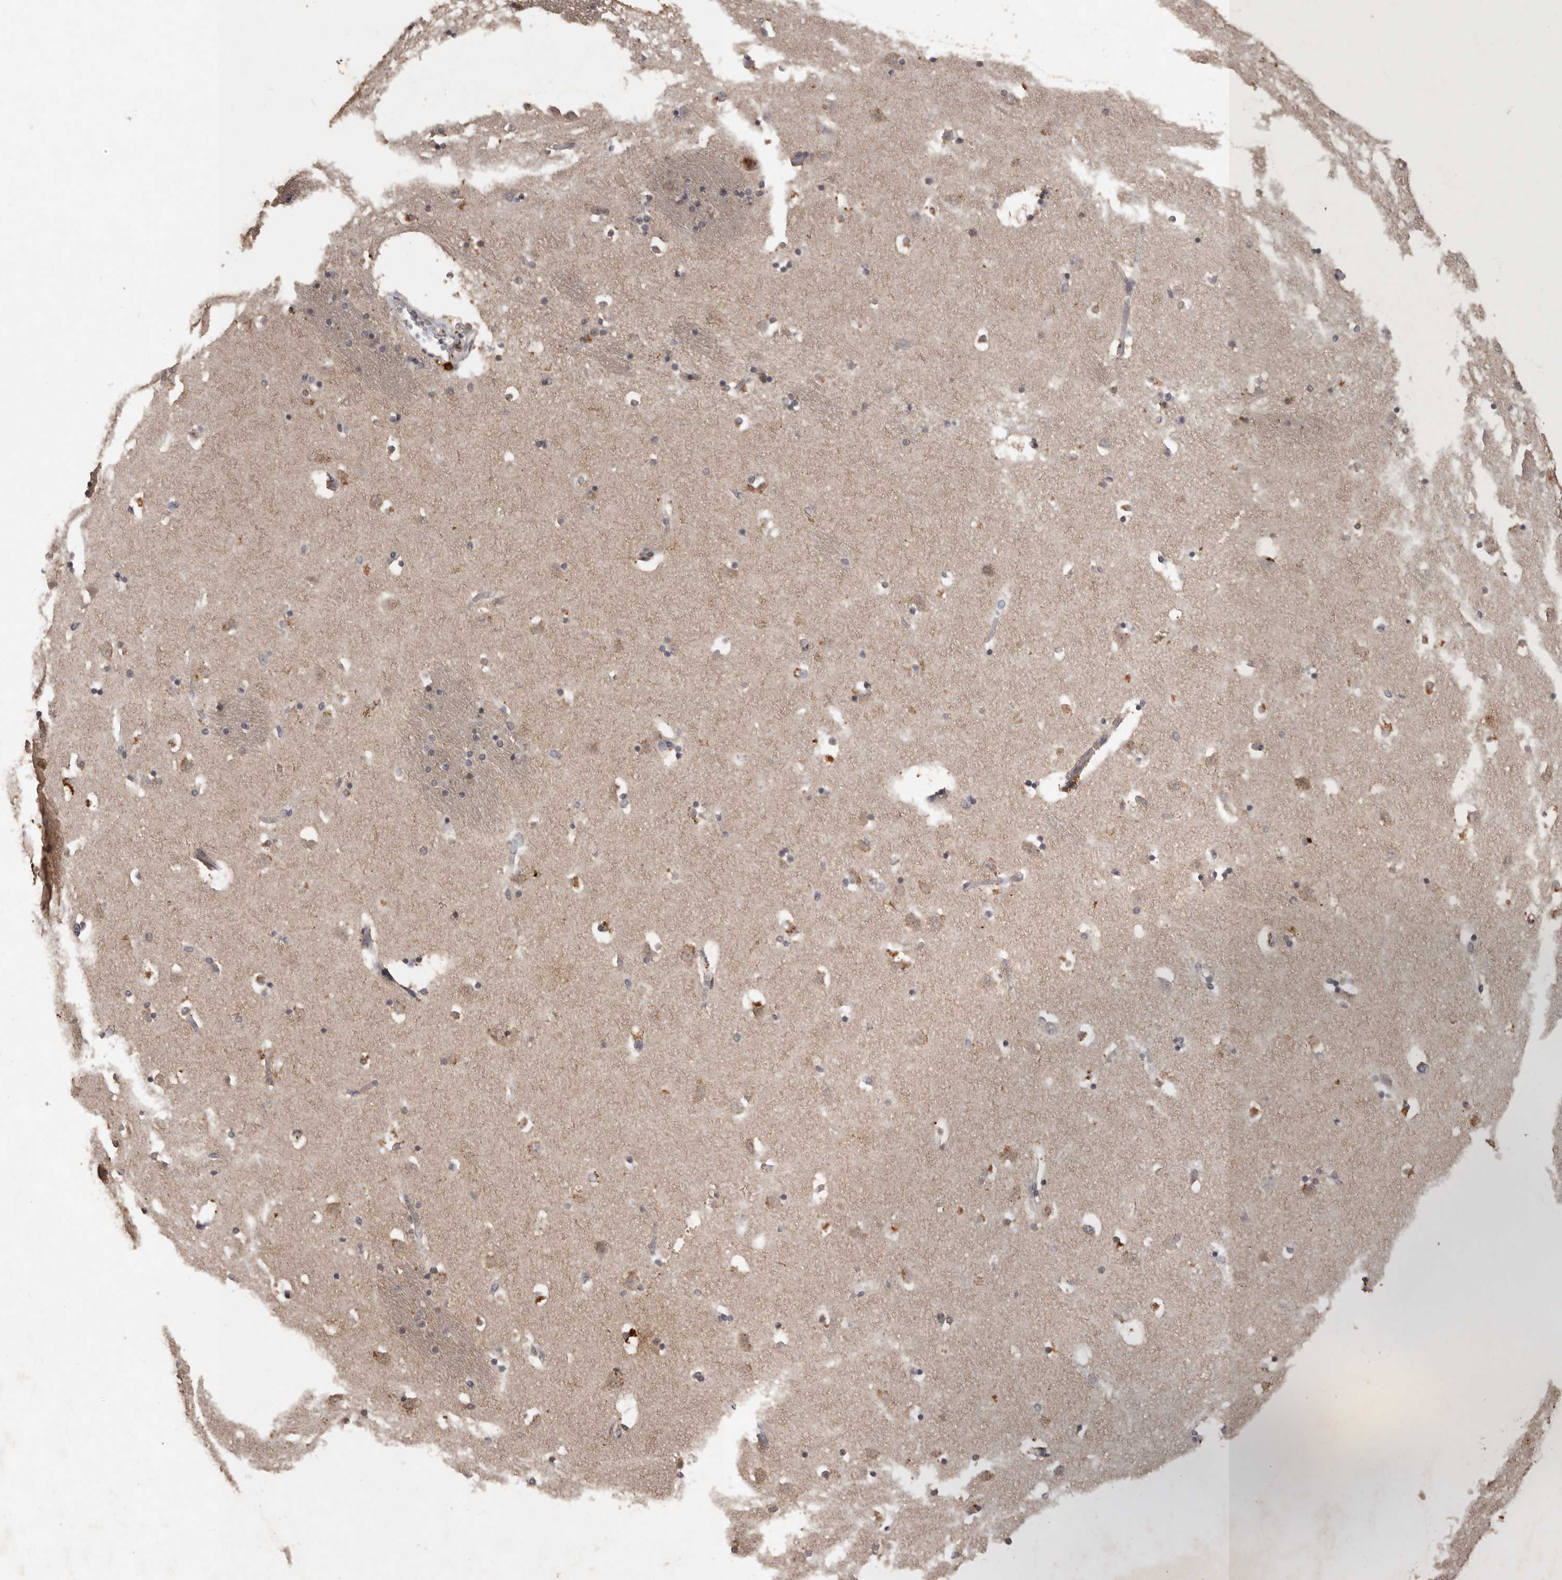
{"staining": {"intensity": "moderate", "quantity": "25%-75%", "location": "cytoplasmic/membranous"}, "tissue": "caudate", "cell_type": "Glial cells", "image_type": "normal", "snomed": [{"axis": "morphology", "description": "Normal tissue, NOS"}, {"axis": "topography", "description": "Lateral ventricle wall"}], "caption": "A micrograph showing moderate cytoplasmic/membranous expression in about 25%-75% of glial cells in benign caudate, as visualized by brown immunohistochemical staining.", "gene": "ADAMTS4", "patient": {"sex": "male", "age": 45}}